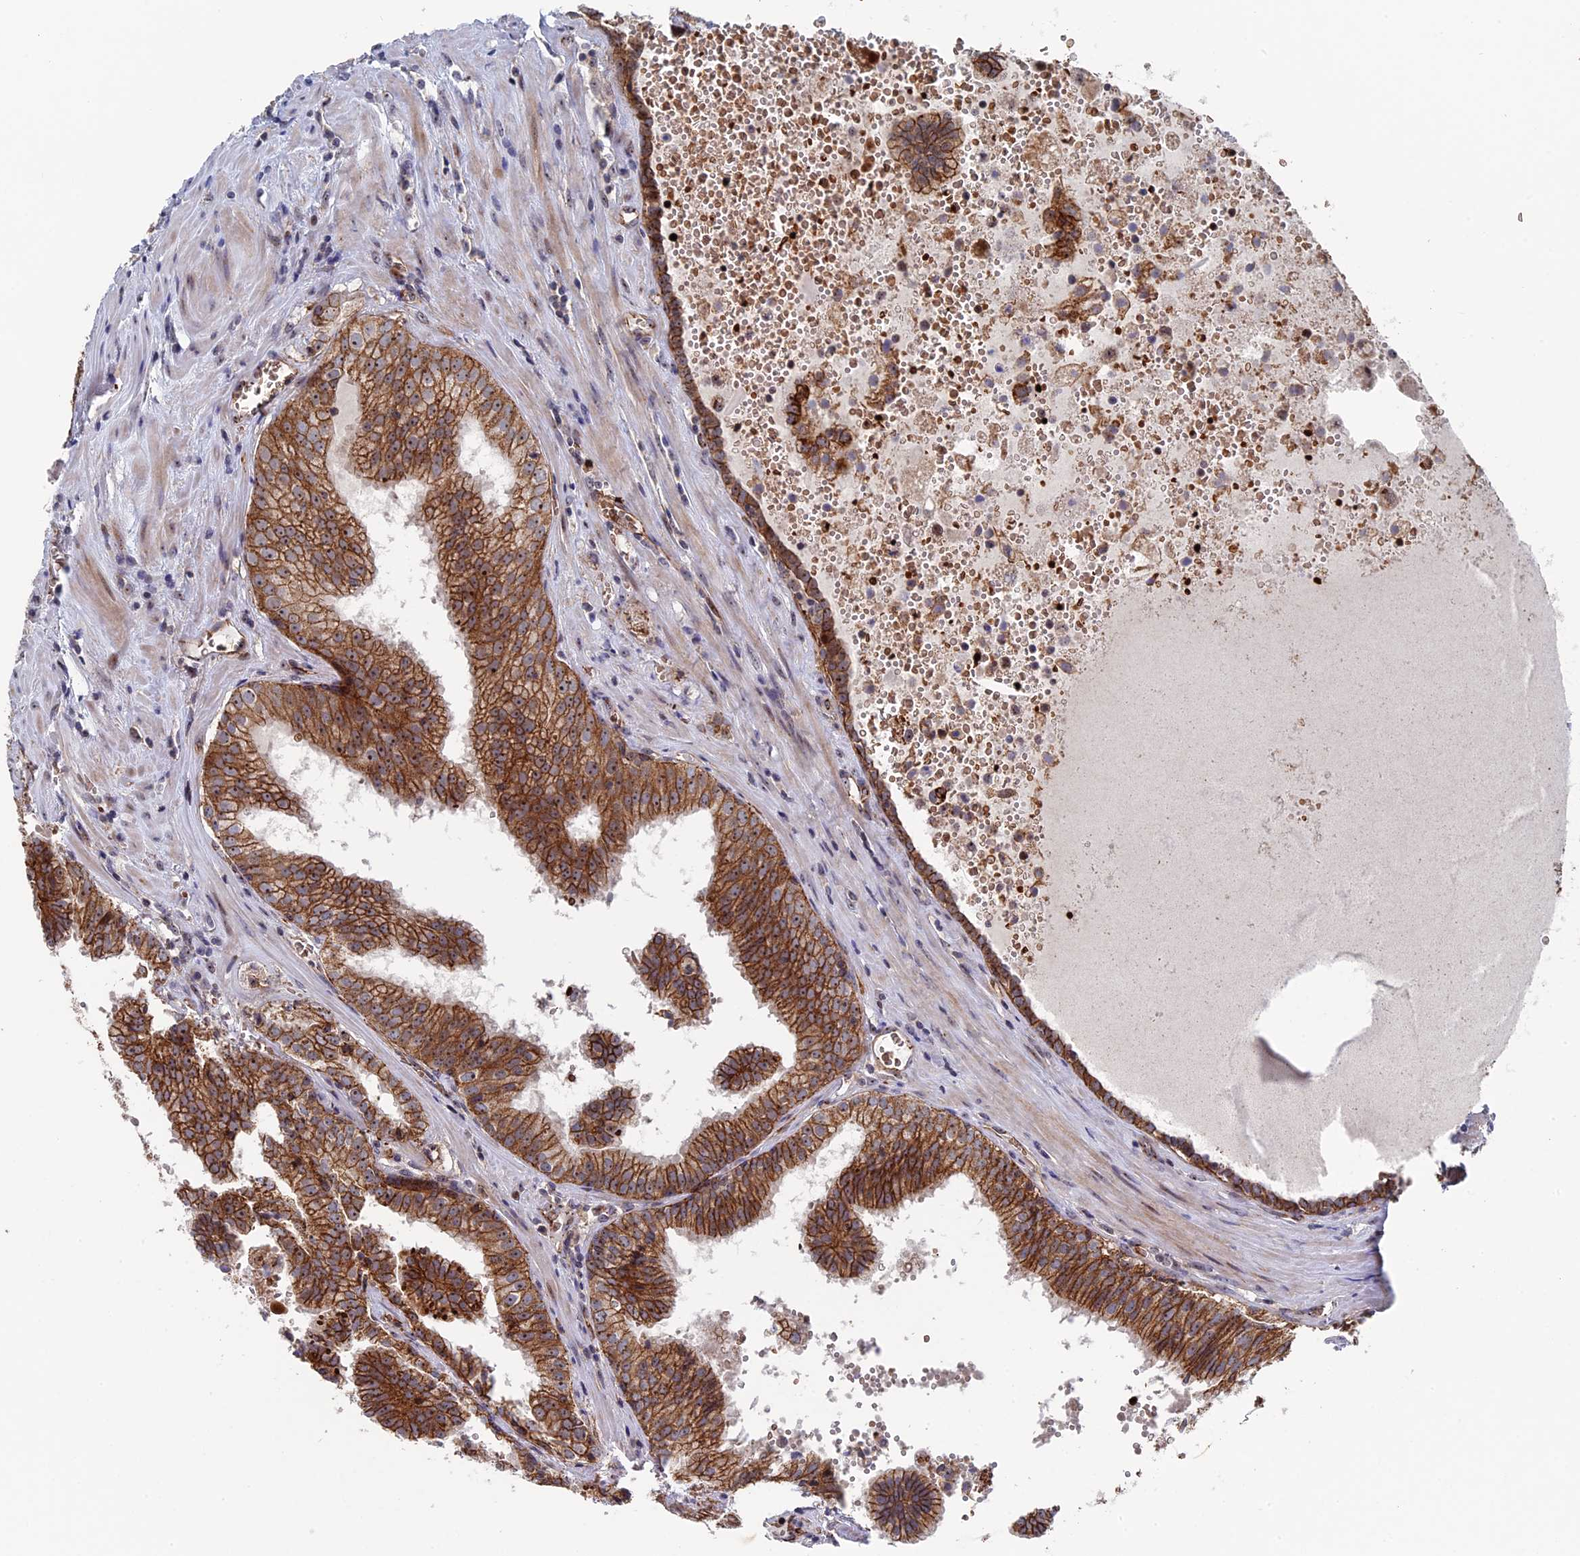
{"staining": {"intensity": "strong", "quantity": ">75%", "location": "cytoplasmic/membranous"}, "tissue": "prostate cancer", "cell_type": "Tumor cells", "image_type": "cancer", "snomed": [{"axis": "morphology", "description": "Adenocarcinoma, High grade"}, {"axis": "topography", "description": "Prostate"}], "caption": "Immunohistochemistry micrograph of human prostate cancer (adenocarcinoma (high-grade)) stained for a protein (brown), which shows high levels of strong cytoplasmic/membranous positivity in about >75% of tumor cells.", "gene": "EXOSC9", "patient": {"sex": "male", "age": 68}}